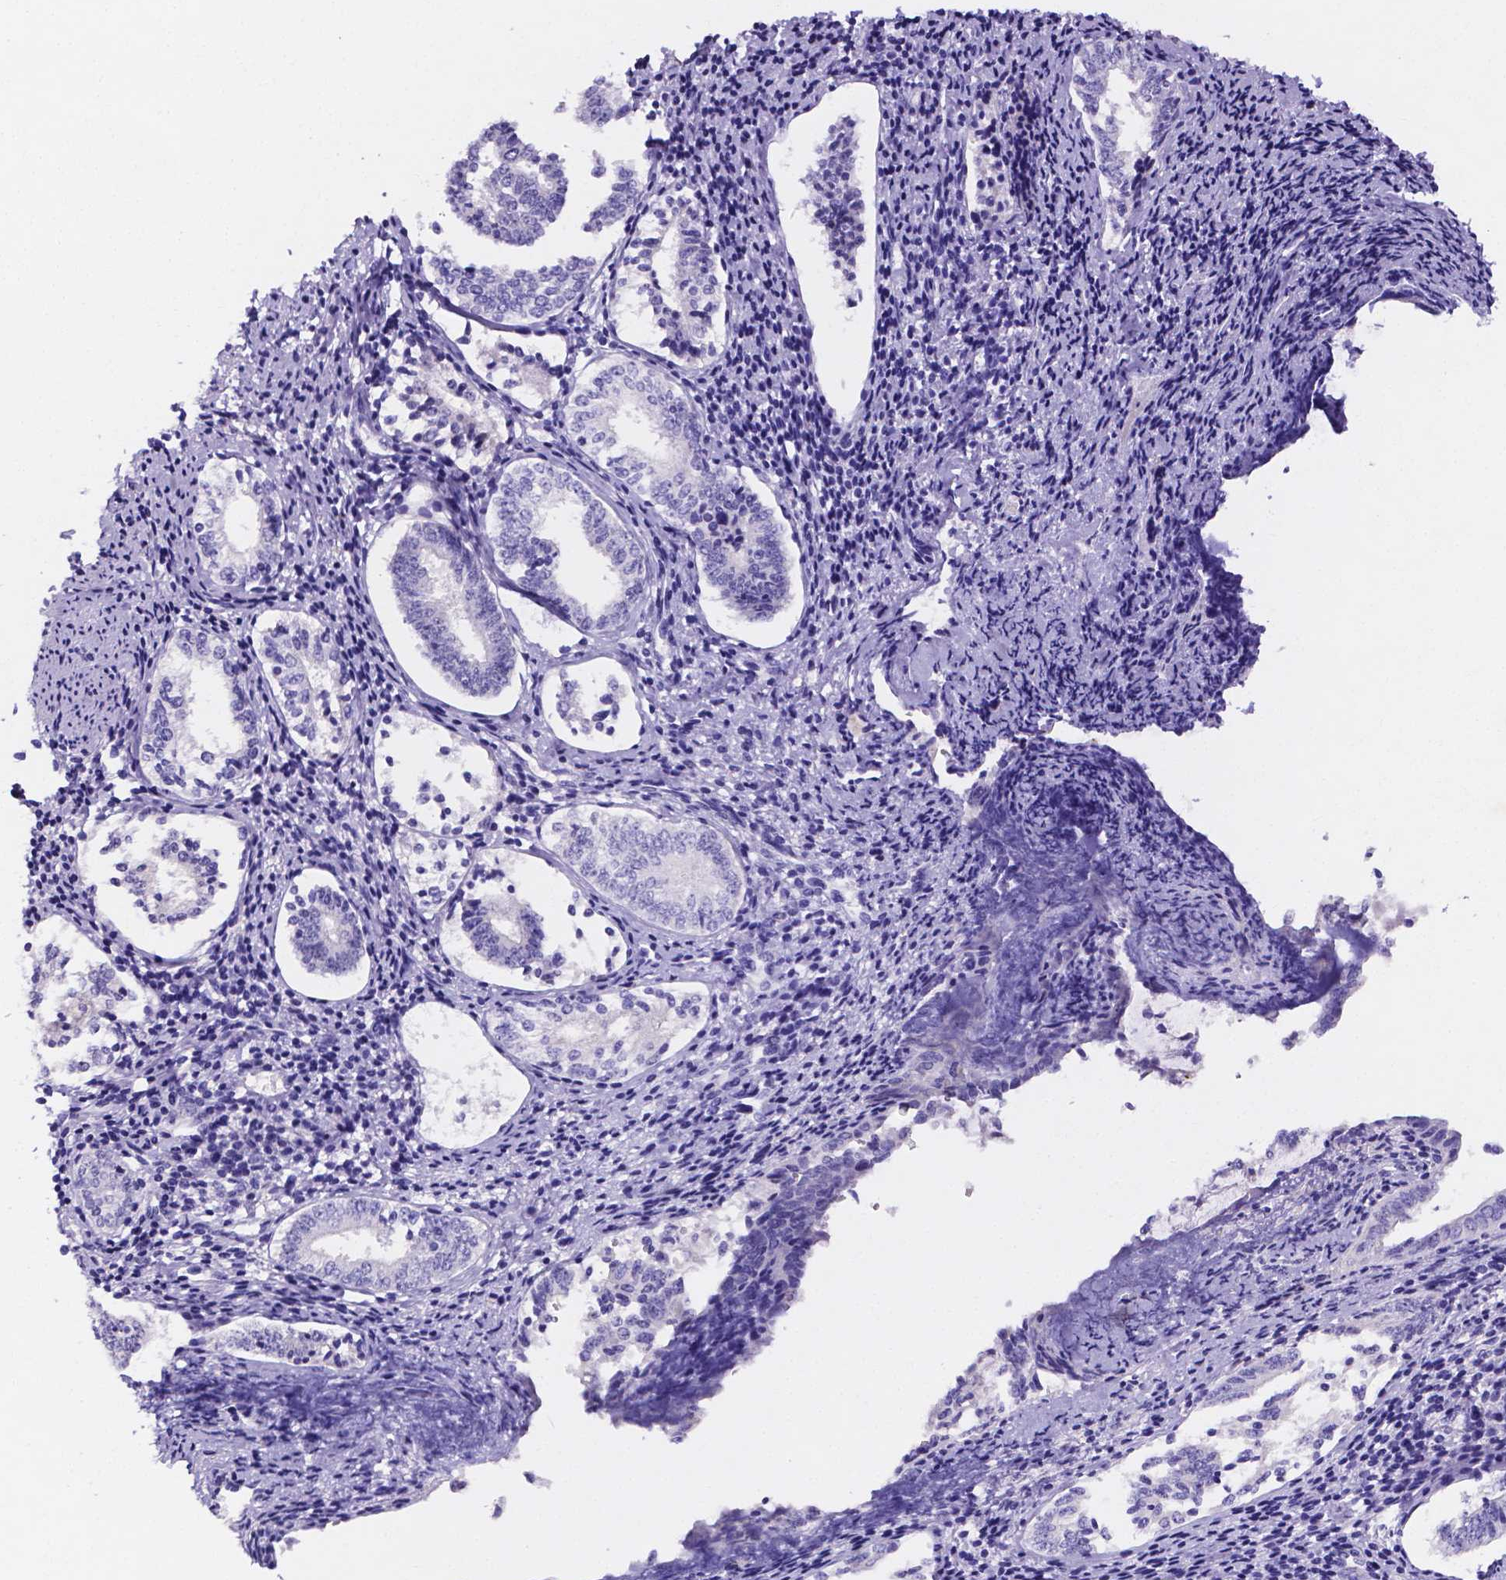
{"staining": {"intensity": "negative", "quantity": "none", "location": "none"}, "tissue": "breast cancer", "cell_type": "Tumor cells", "image_type": "cancer", "snomed": [{"axis": "morphology", "description": "Duct carcinoma"}, {"axis": "topography", "description": "Breast"}], "caption": "Tumor cells are negative for brown protein staining in breast invasive ductal carcinoma.", "gene": "NRGN", "patient": {"sex": "female", "age": 61}}